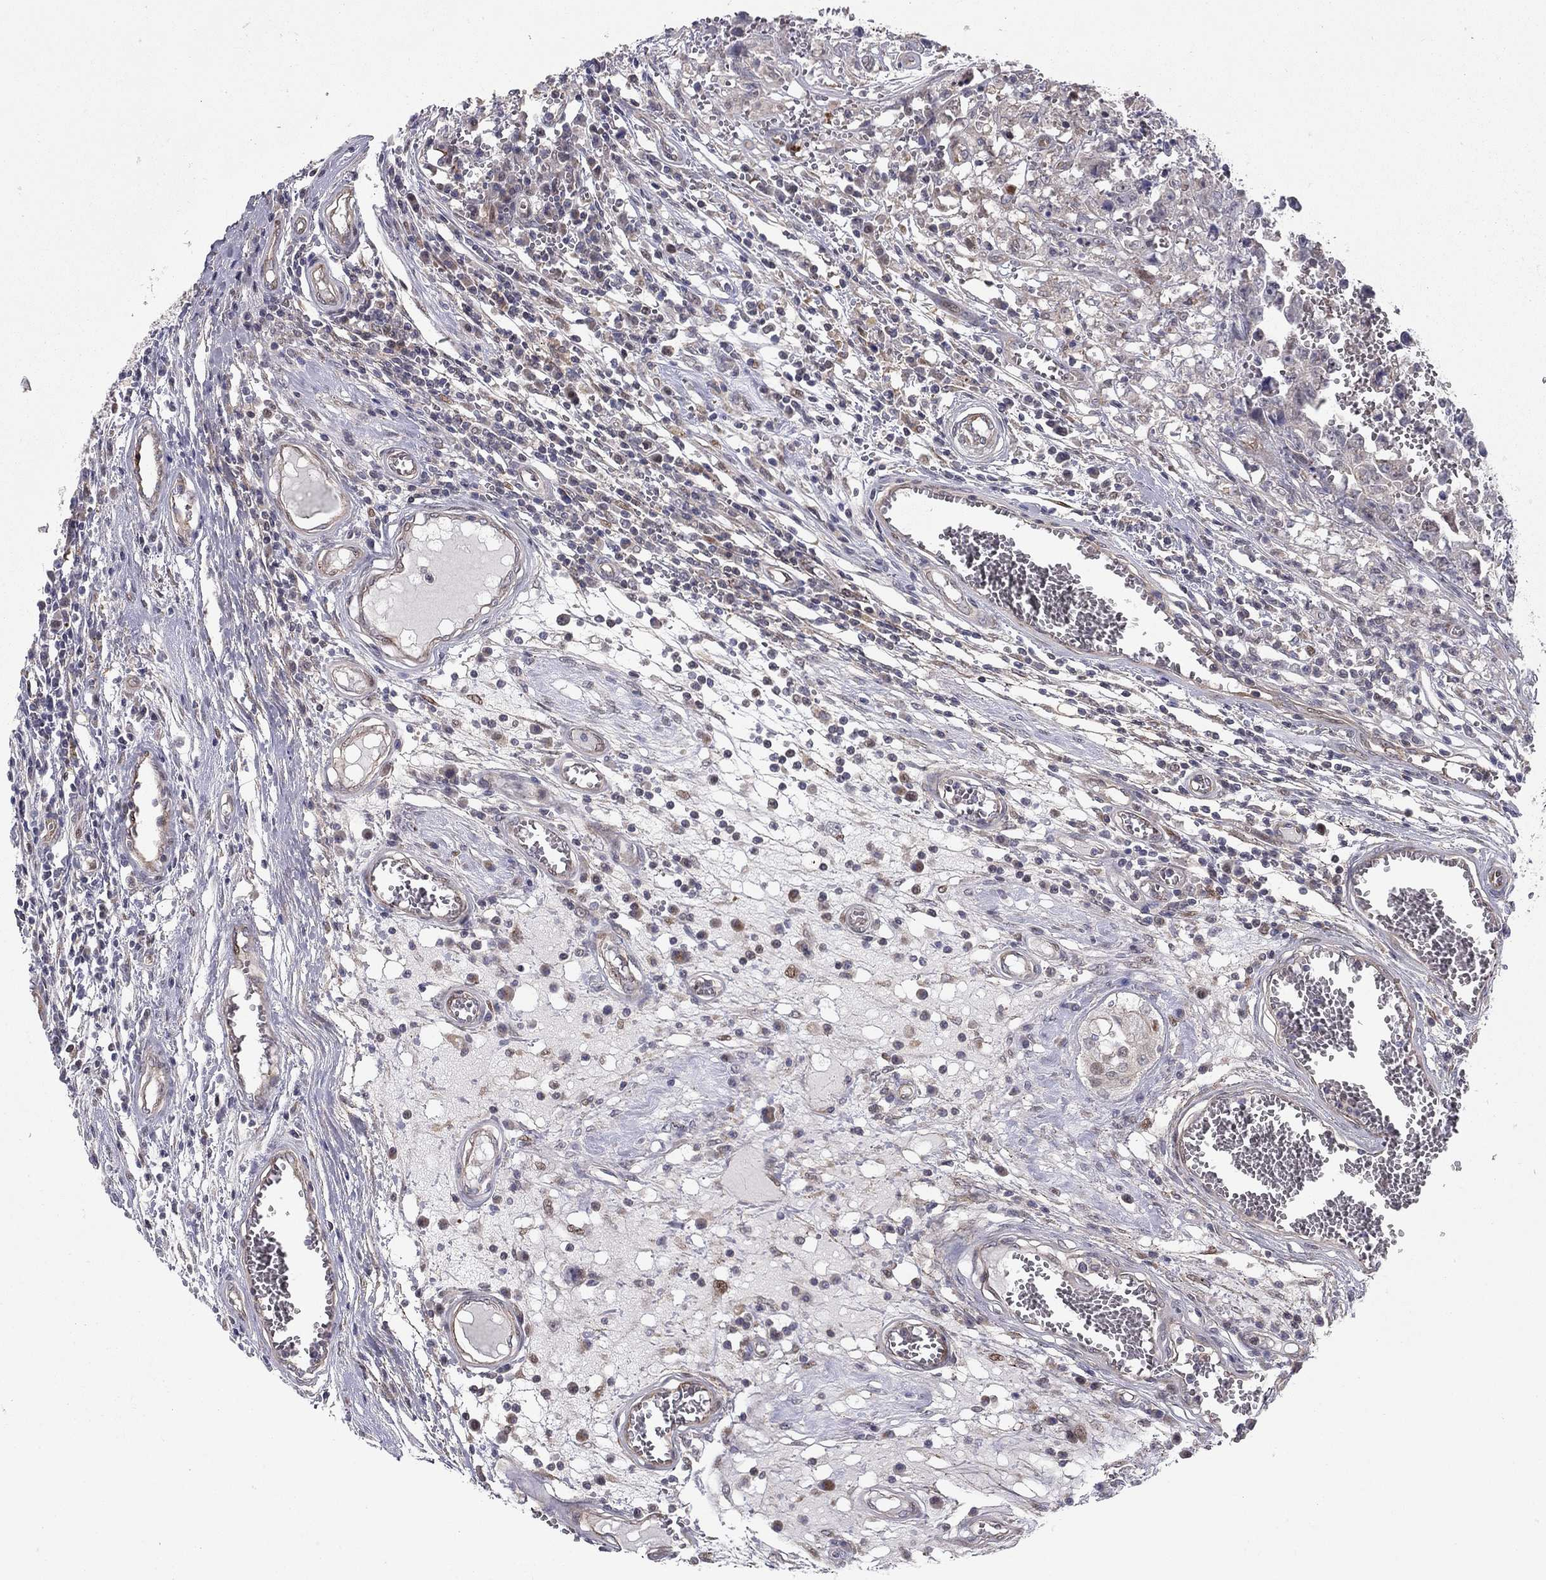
{"staining": {"intensity": "negative", "quantity": "none", "location": "none"}, "tissue": "testis cancer", "cell_type": "Tumor cells", "image_type": "cancer", "snomed": [{"axis": "morphology", "description": "Carcinoma, Embryonal, NOS"}, {"axis": "topography", "description": "Testis"}], "caption": "IHC micrograph of neoplastic tissue: testis cancer stained with DAB demonstrates no significant protein staining in tumor cells. (Immunohistochemistry (ihc), brightfield microscopy, high magnification).", "gene": "DUSP7", "patient": {"sex": "male", "age": 36}}